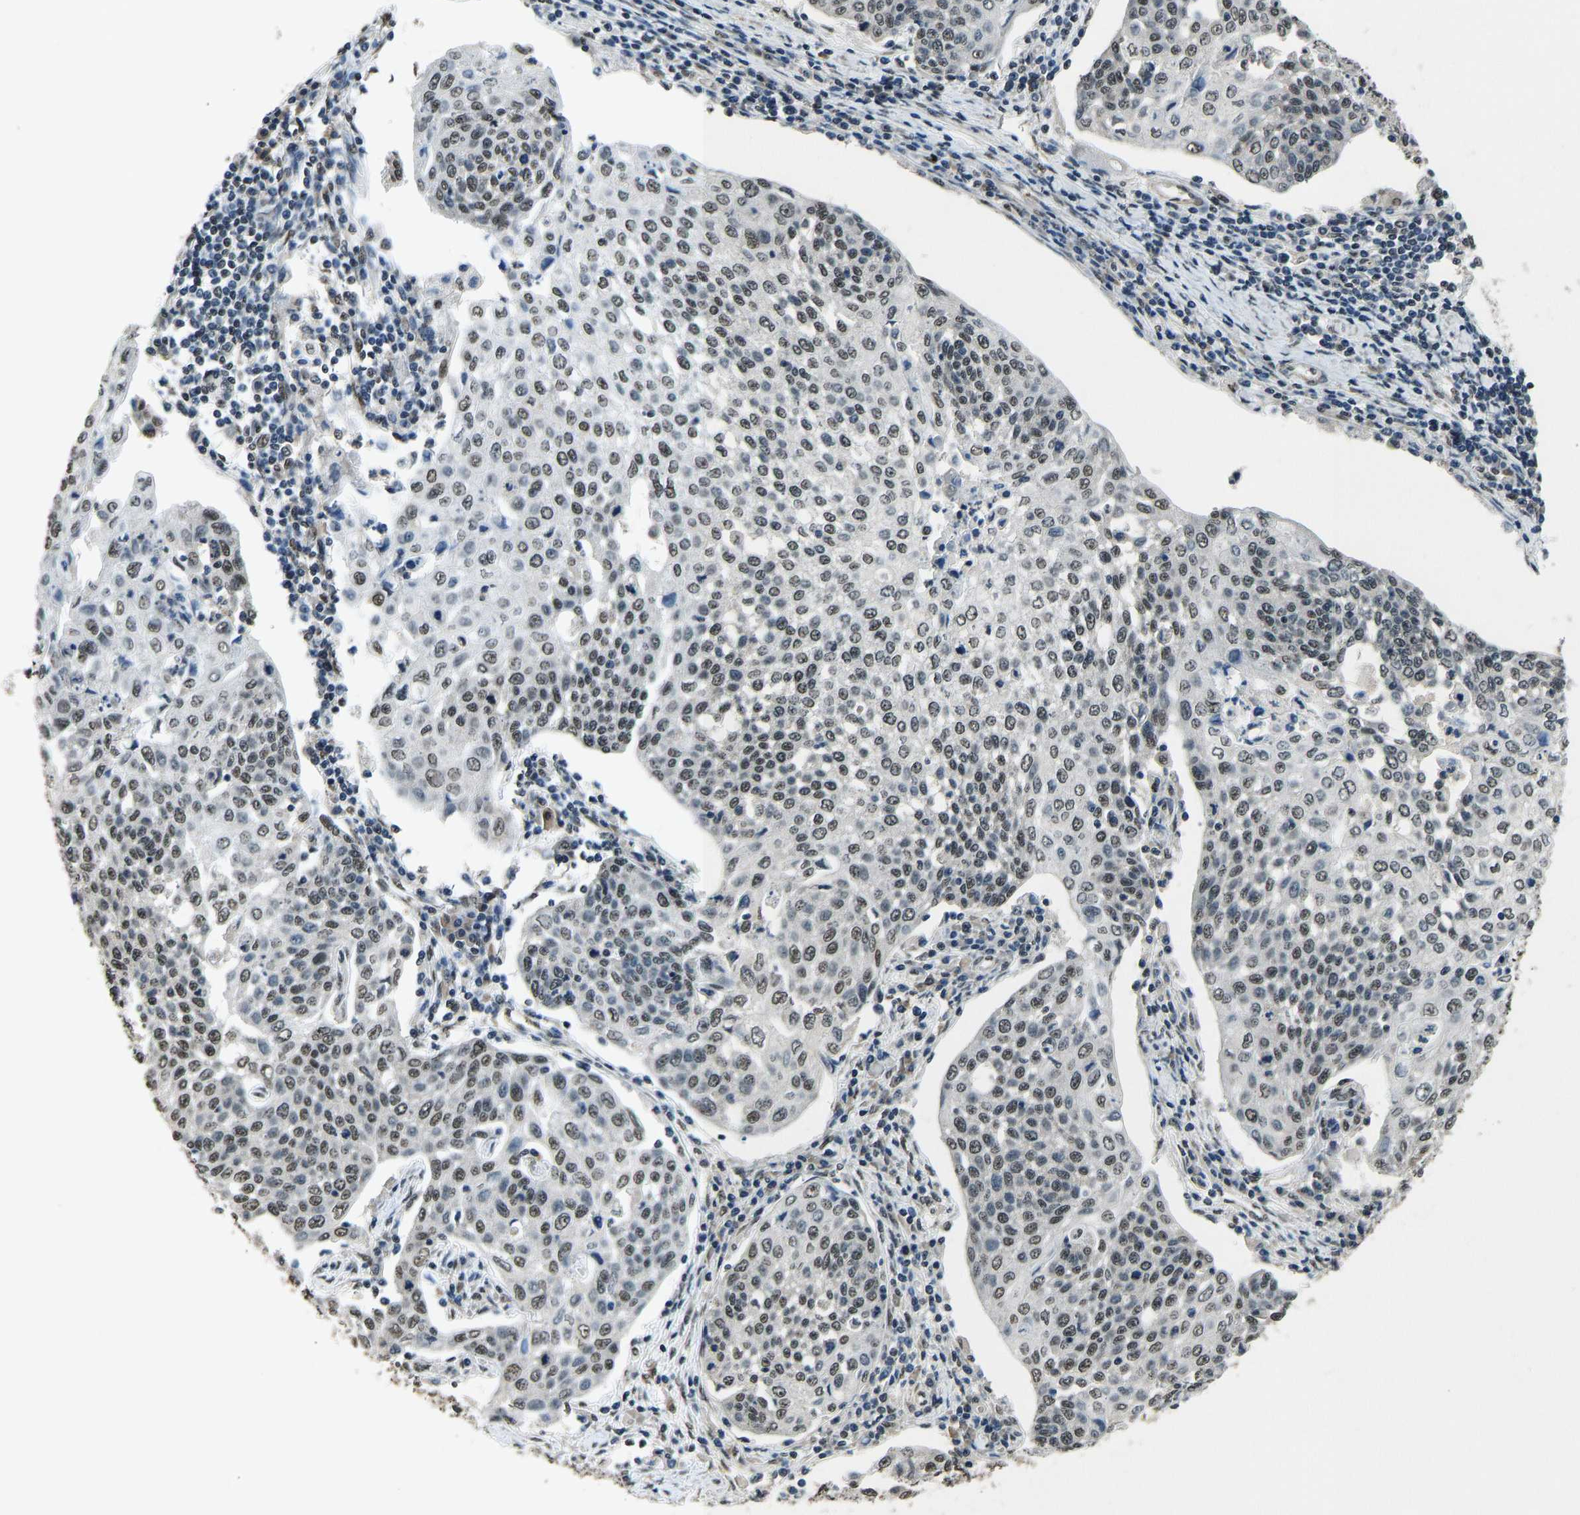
{"staining": {"intensity": "weak", "quantity": "25%-75%", "location": "nuclear"}, "tissue": "cervical cancer", "cell_type": "Tumor cells", "image_type": "cancer", "snomed": [{"axis": "morphology", "description": "Squamous cell carcinoma, NOS"}, {"axis": "topography", "description": "Cervix"}], "caption": "Cervical squamous cell carcinoma stained with a brown dye reveals weak nuclear positive positivity in about 25%-75% of tumor cells.", "gene": "FOS", "patient": {"sex": "female", "age": 34}}